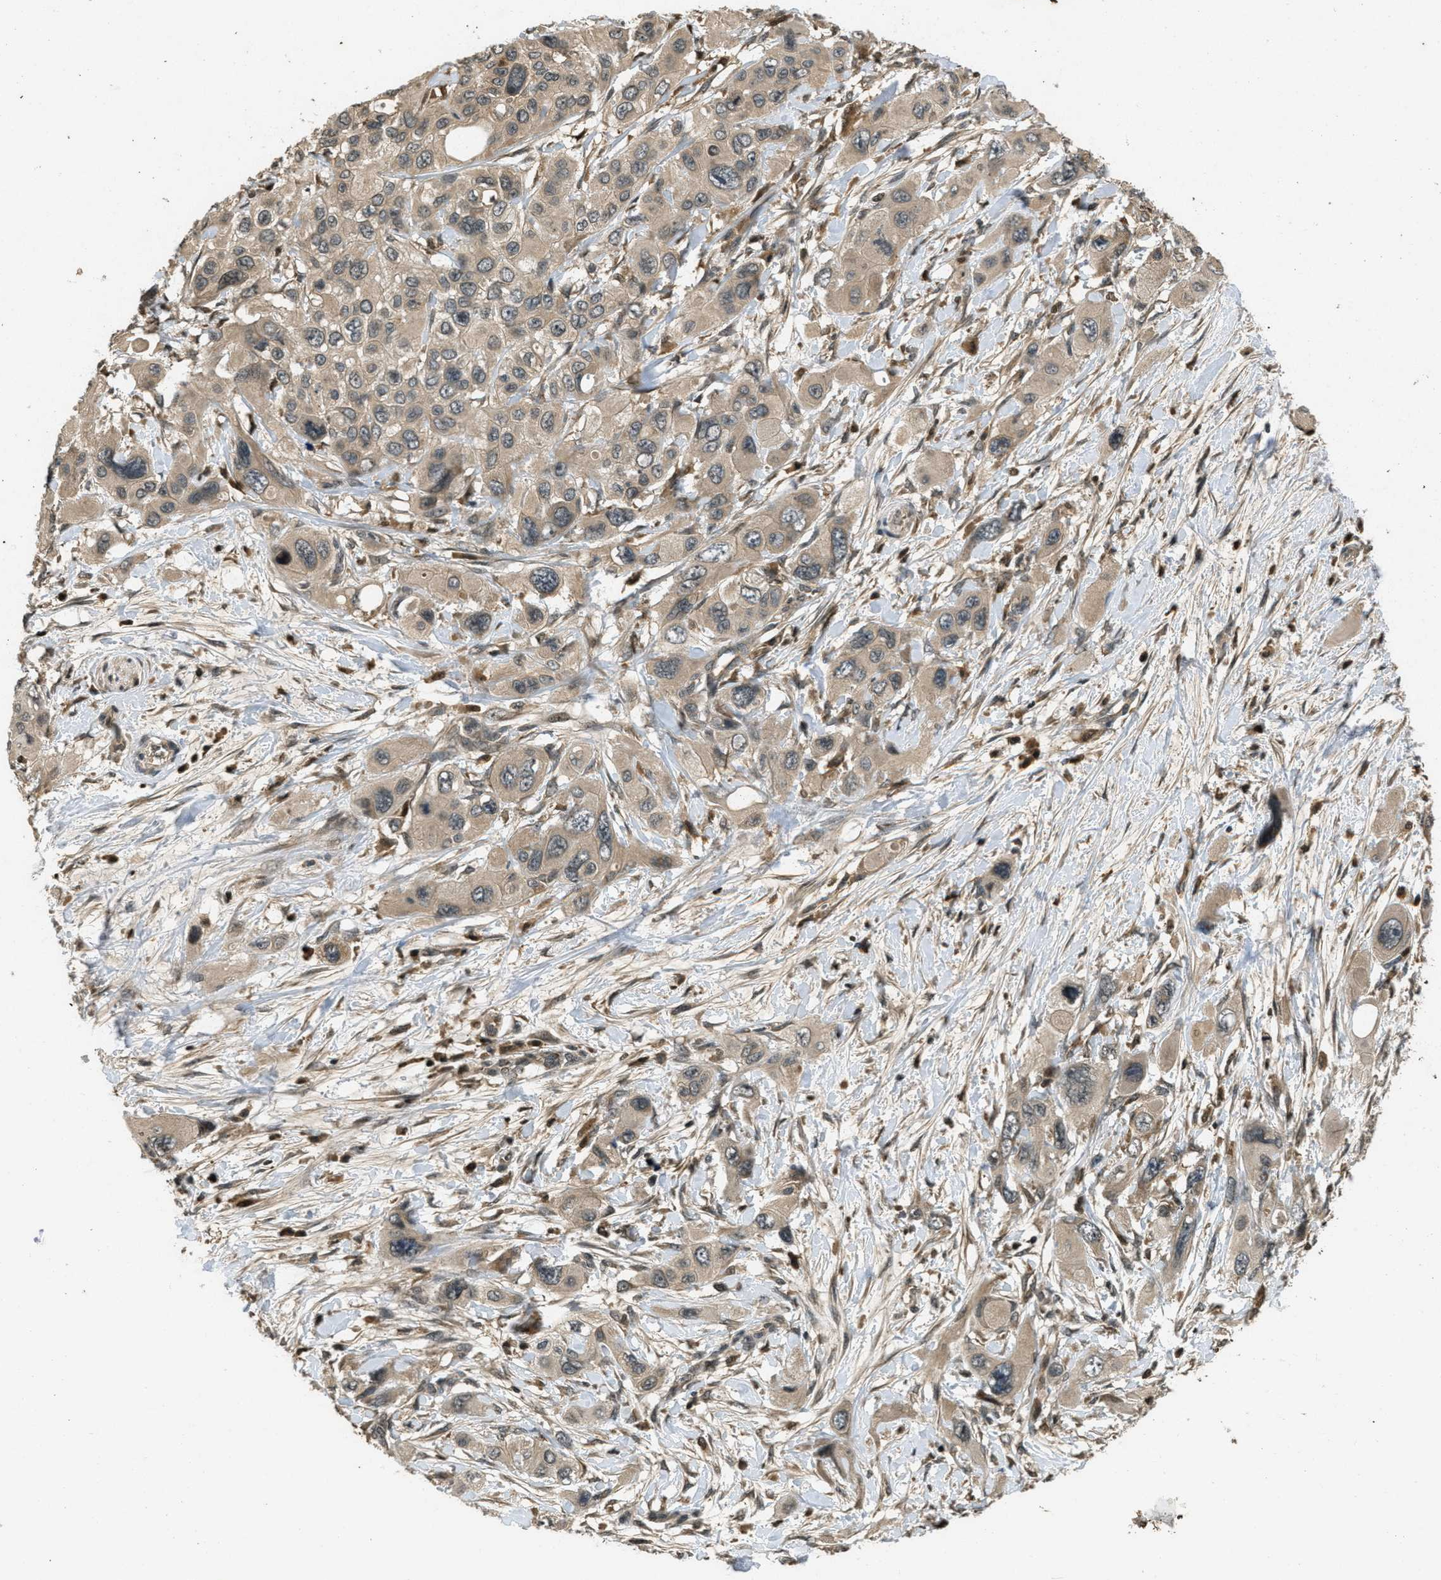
{"staining": {"intensity": "weak", "quantity": ">75%", "location": "cytoplasmic/membranous"}, "tissue": "pancreatic cancer", "cell_type": "Tumor cells", "image_type": "cancer", "snomed": [{"axis": "morphology", "description": "Adenocarcinoma, NOS"}, {"axis": "topography", "description": "Pancreas"}], "caption": "Pancreatic adenocarcinoma stained with DAB (3,3'-diaminobenzidine) IHC demonstrates low levels of weak cytoplasmic/membranous staining in about >75% of tumor cells.", "gene": "ATG7", "patient": {"sex": "male", "age": 73}}